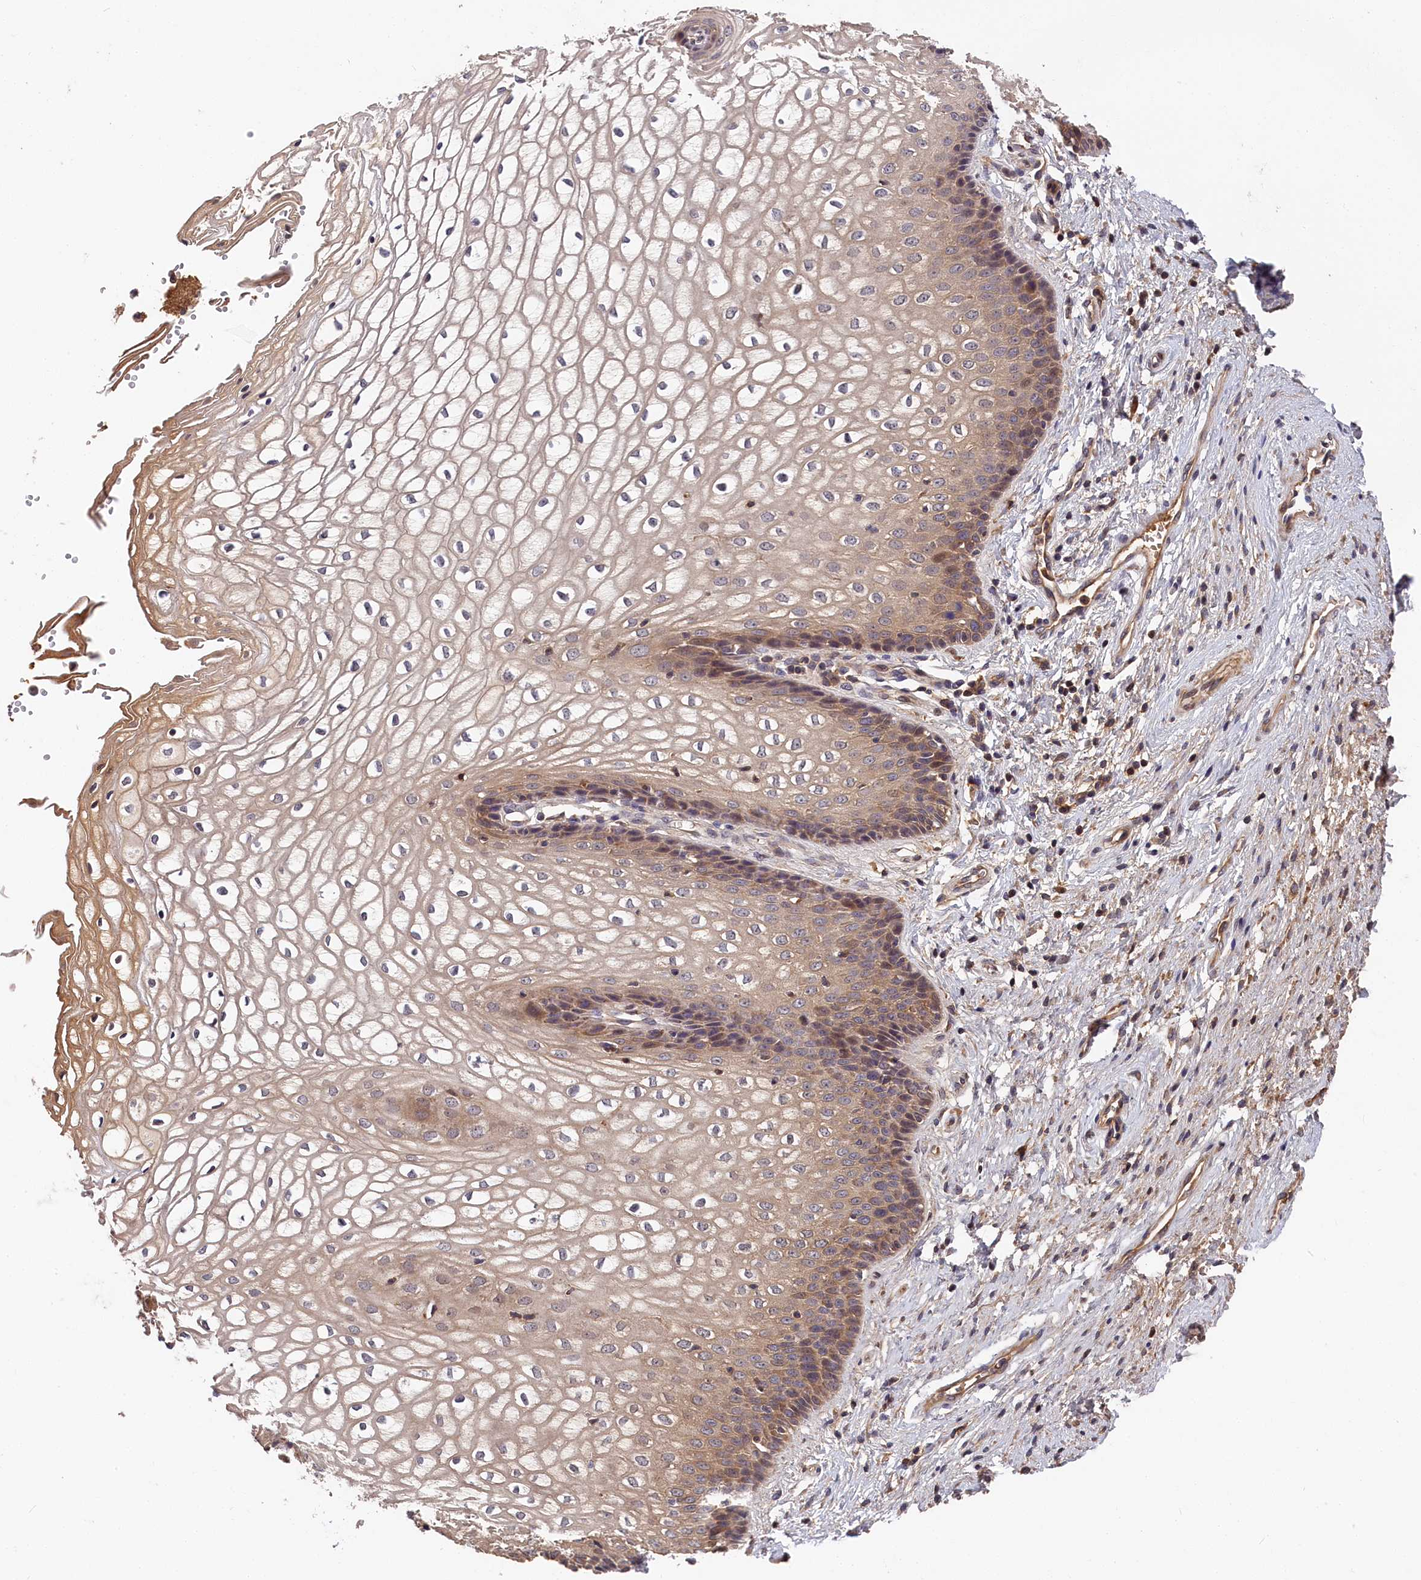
{"staining": {"intensity": "moderate", "quantity": "25%-75%", "location": "cytoplasmic/membranous"}, "tissue": "vagina", "cell_type": "Squamous epithelial cells", "image_type": "normal", "snomed": [{"axis": "morphology", "description": "Normal tissue, NOS"}, {"axis": "topography", "description": "Vagina"}], "caption": "Immunohistochemistry image of unremarkable human vagina stained for a protein (brown), which shows medium levels of moderate cytoplasmic/membranous staining in approximately 25%-75% of squamous epithelial cells.", "gene": "ITIH1", "patient": {"sex": "female", "age": 34}}